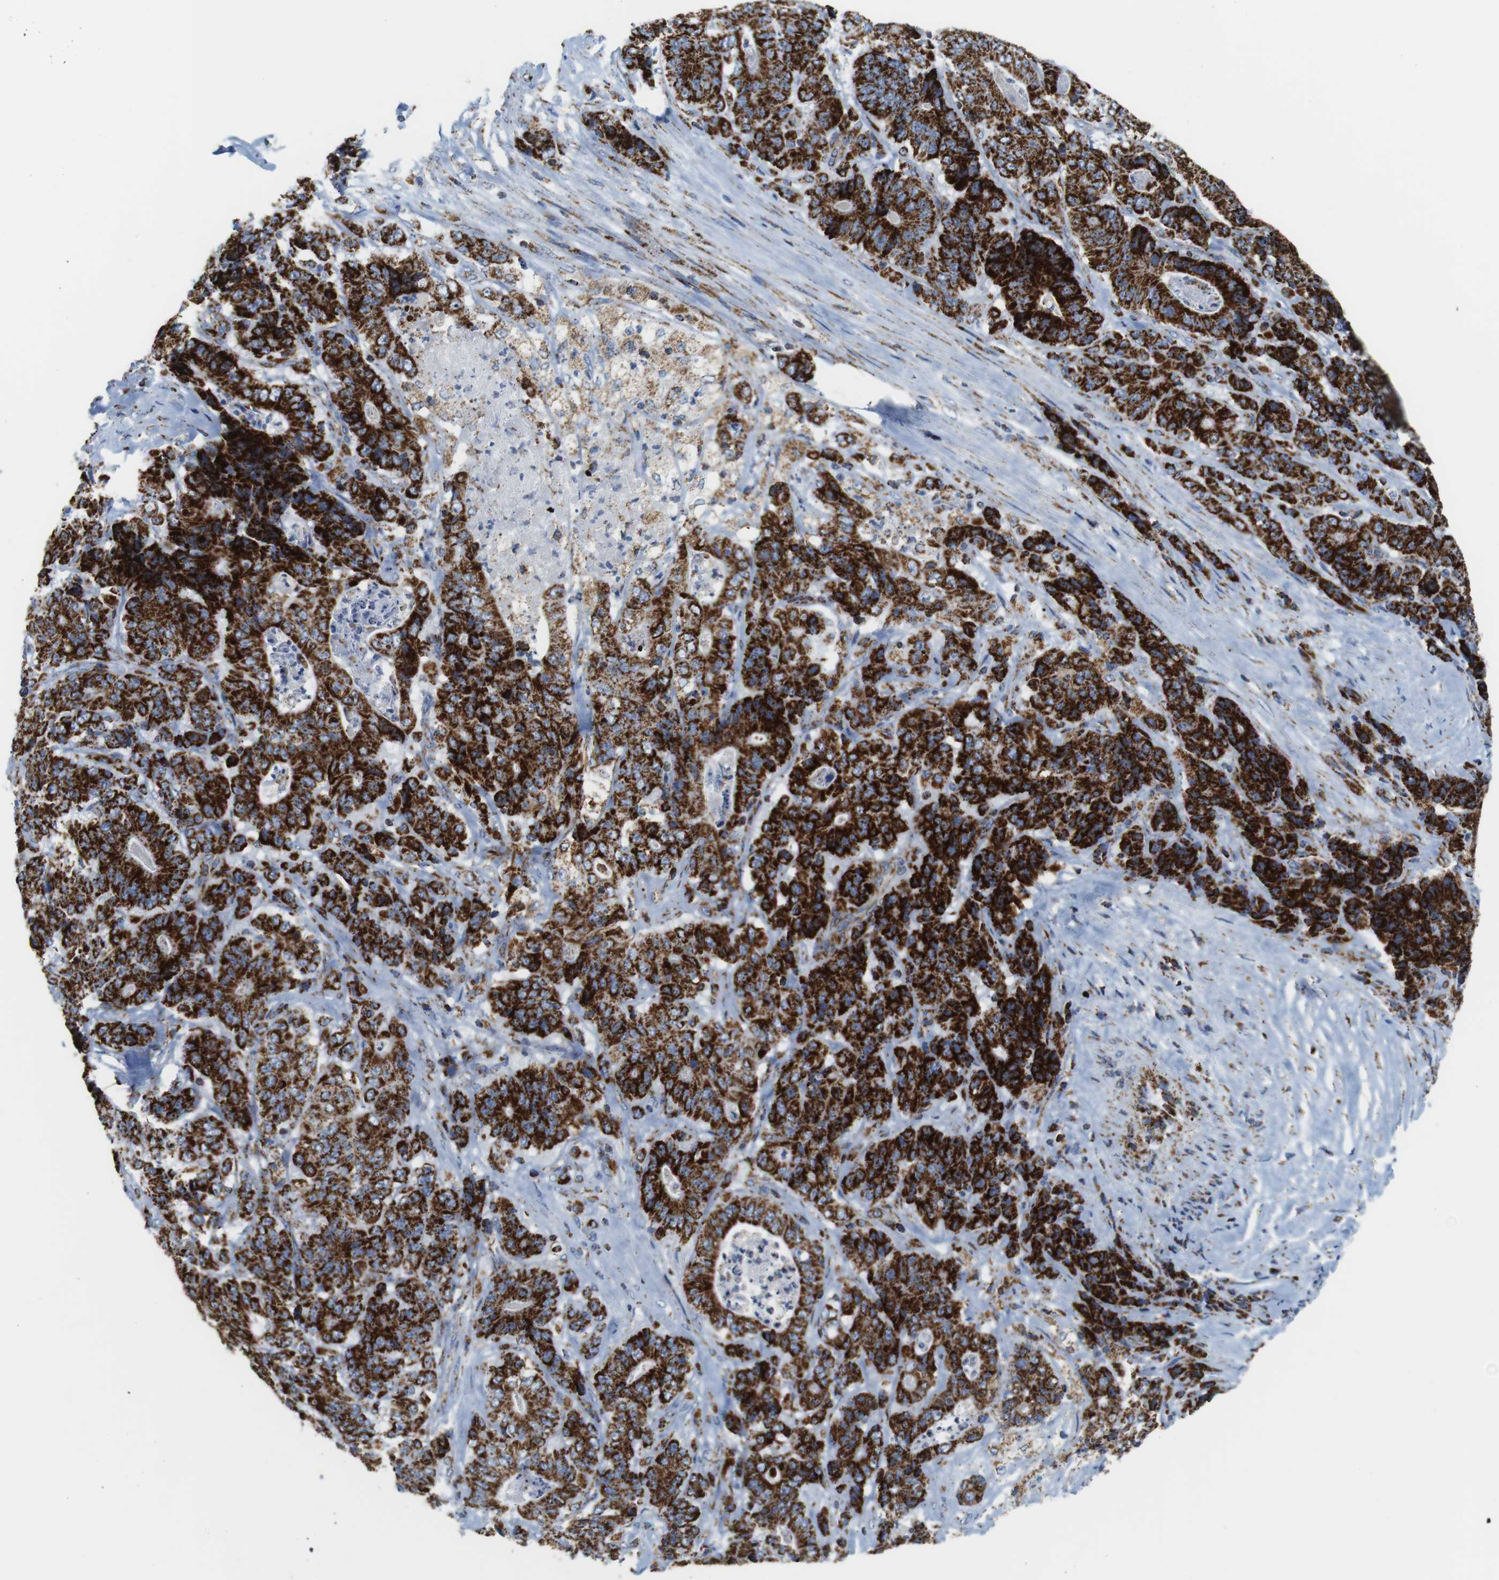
{"staining": {"intensity": "strong", "quantity": ">75%", "location": "cytoplasmic/membranous"}, "tissue": "stomach cancer", "cell_type": "Tumor cells", "image_type": "cancer", "snomed": [{"axis": "morphology", "description": "Adenocarcinoma, NOS"}, {"axis": "topography", "description": "Stomach"}], "caption": "DAB (3,3'-diaminobenzidine) immunohistochemical staining of human stomach adenocarcinoma reveals strong cytoplasmic/membranous protein expression in about >75% of tumor cells. (DAB (3,3'-diaminobenzidine) IHC with brightfield microscopy, high magnification).", "gene": "ATP5PO", "patient": {"sex": "female", "age": 73}}